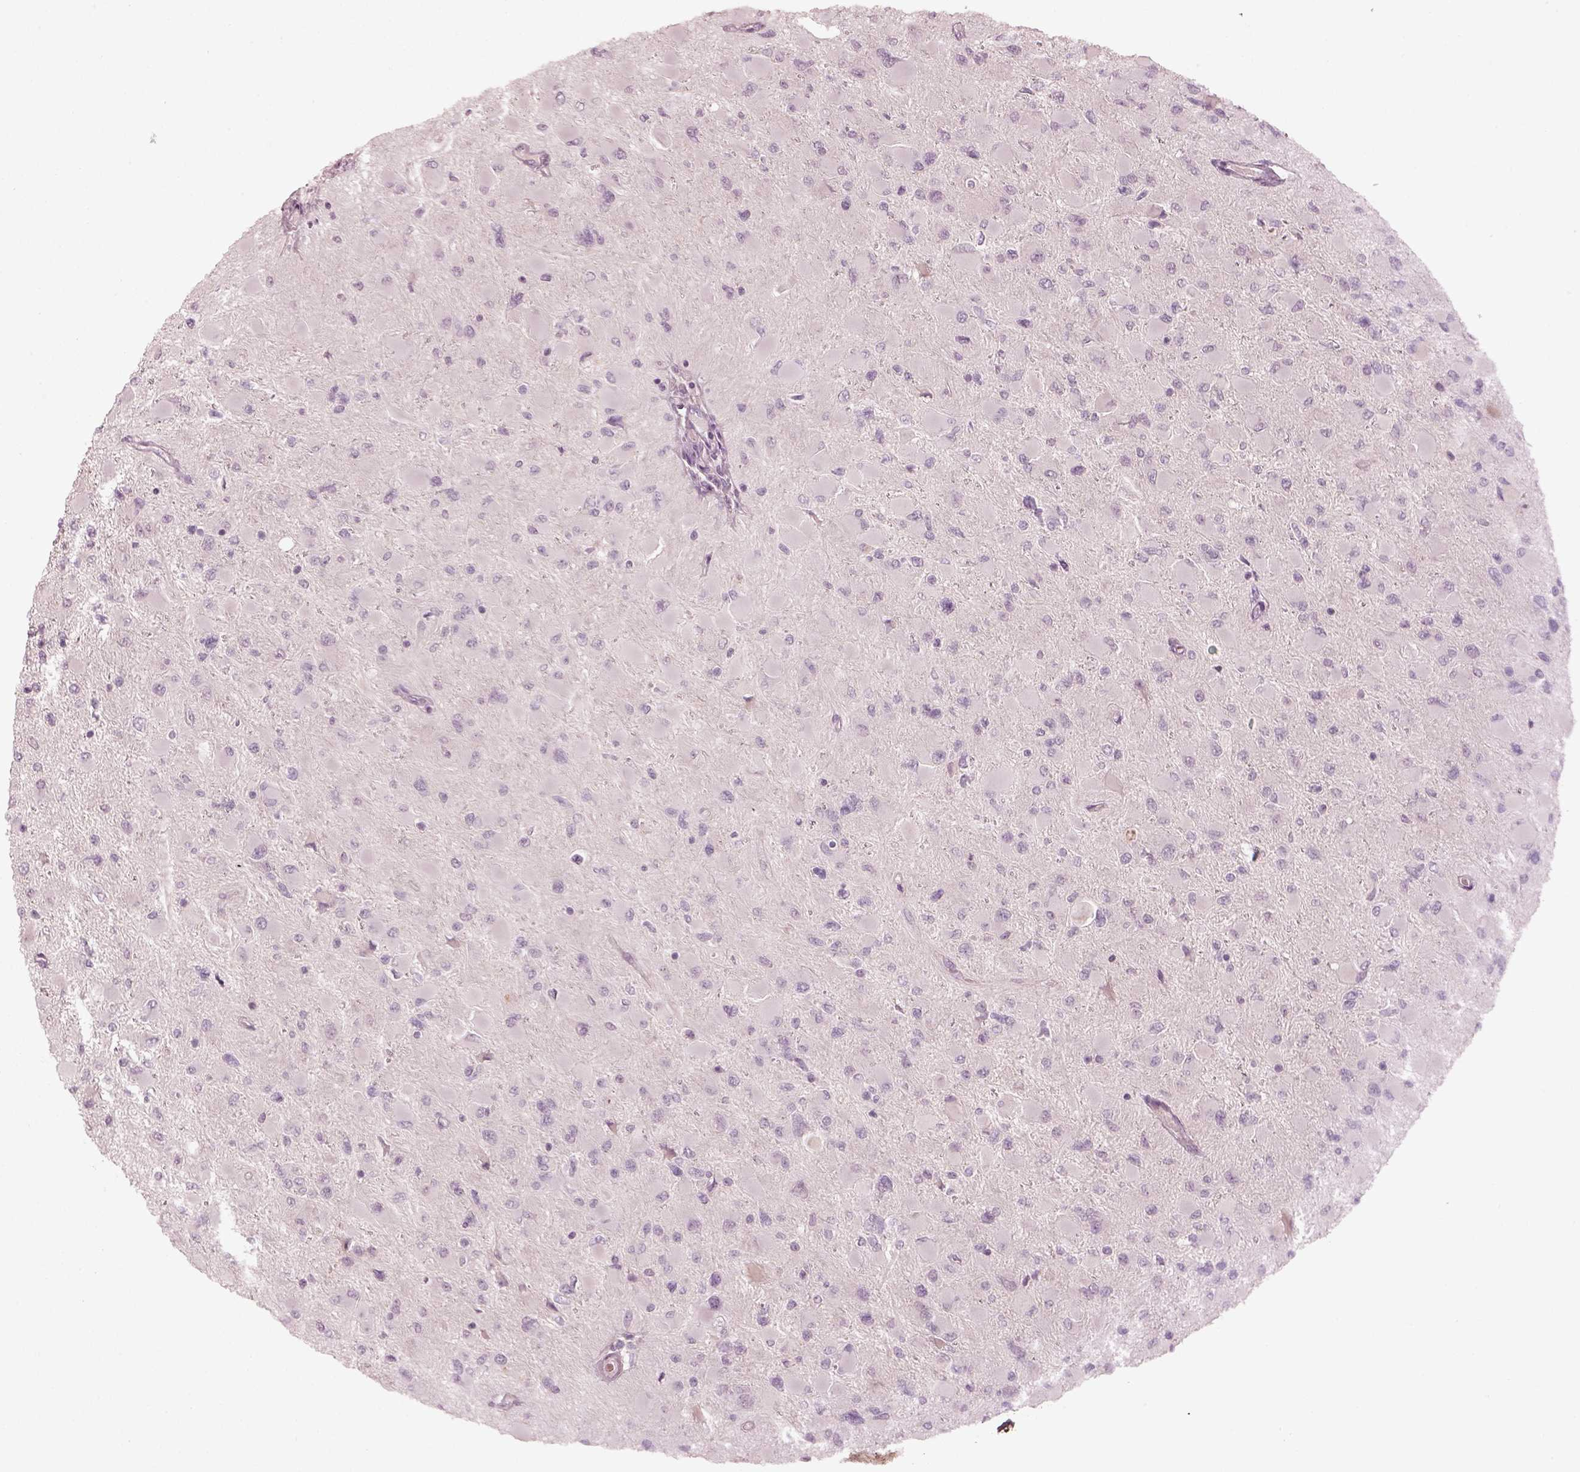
{"staining": {"intensity": "negative", "quantity": "none", "location": "none"}, "tissue": "glioma", "cell_type": "Tumor cells", "image_type": "cancer", "snomed": [{"axis": "morphology", "description": "Glioma, malignant, High grade"}, {"axis": "topography", "description": "Cerebral cortex"}], "caption": "An immunohistochemistry micrograph of malignant glioma (high-grade) is shown. There is no staining in tumor cells of malignant glioma (high-grade).", "gene": "SPATA6L", "patient": {"sex": "female", "age": 36}}